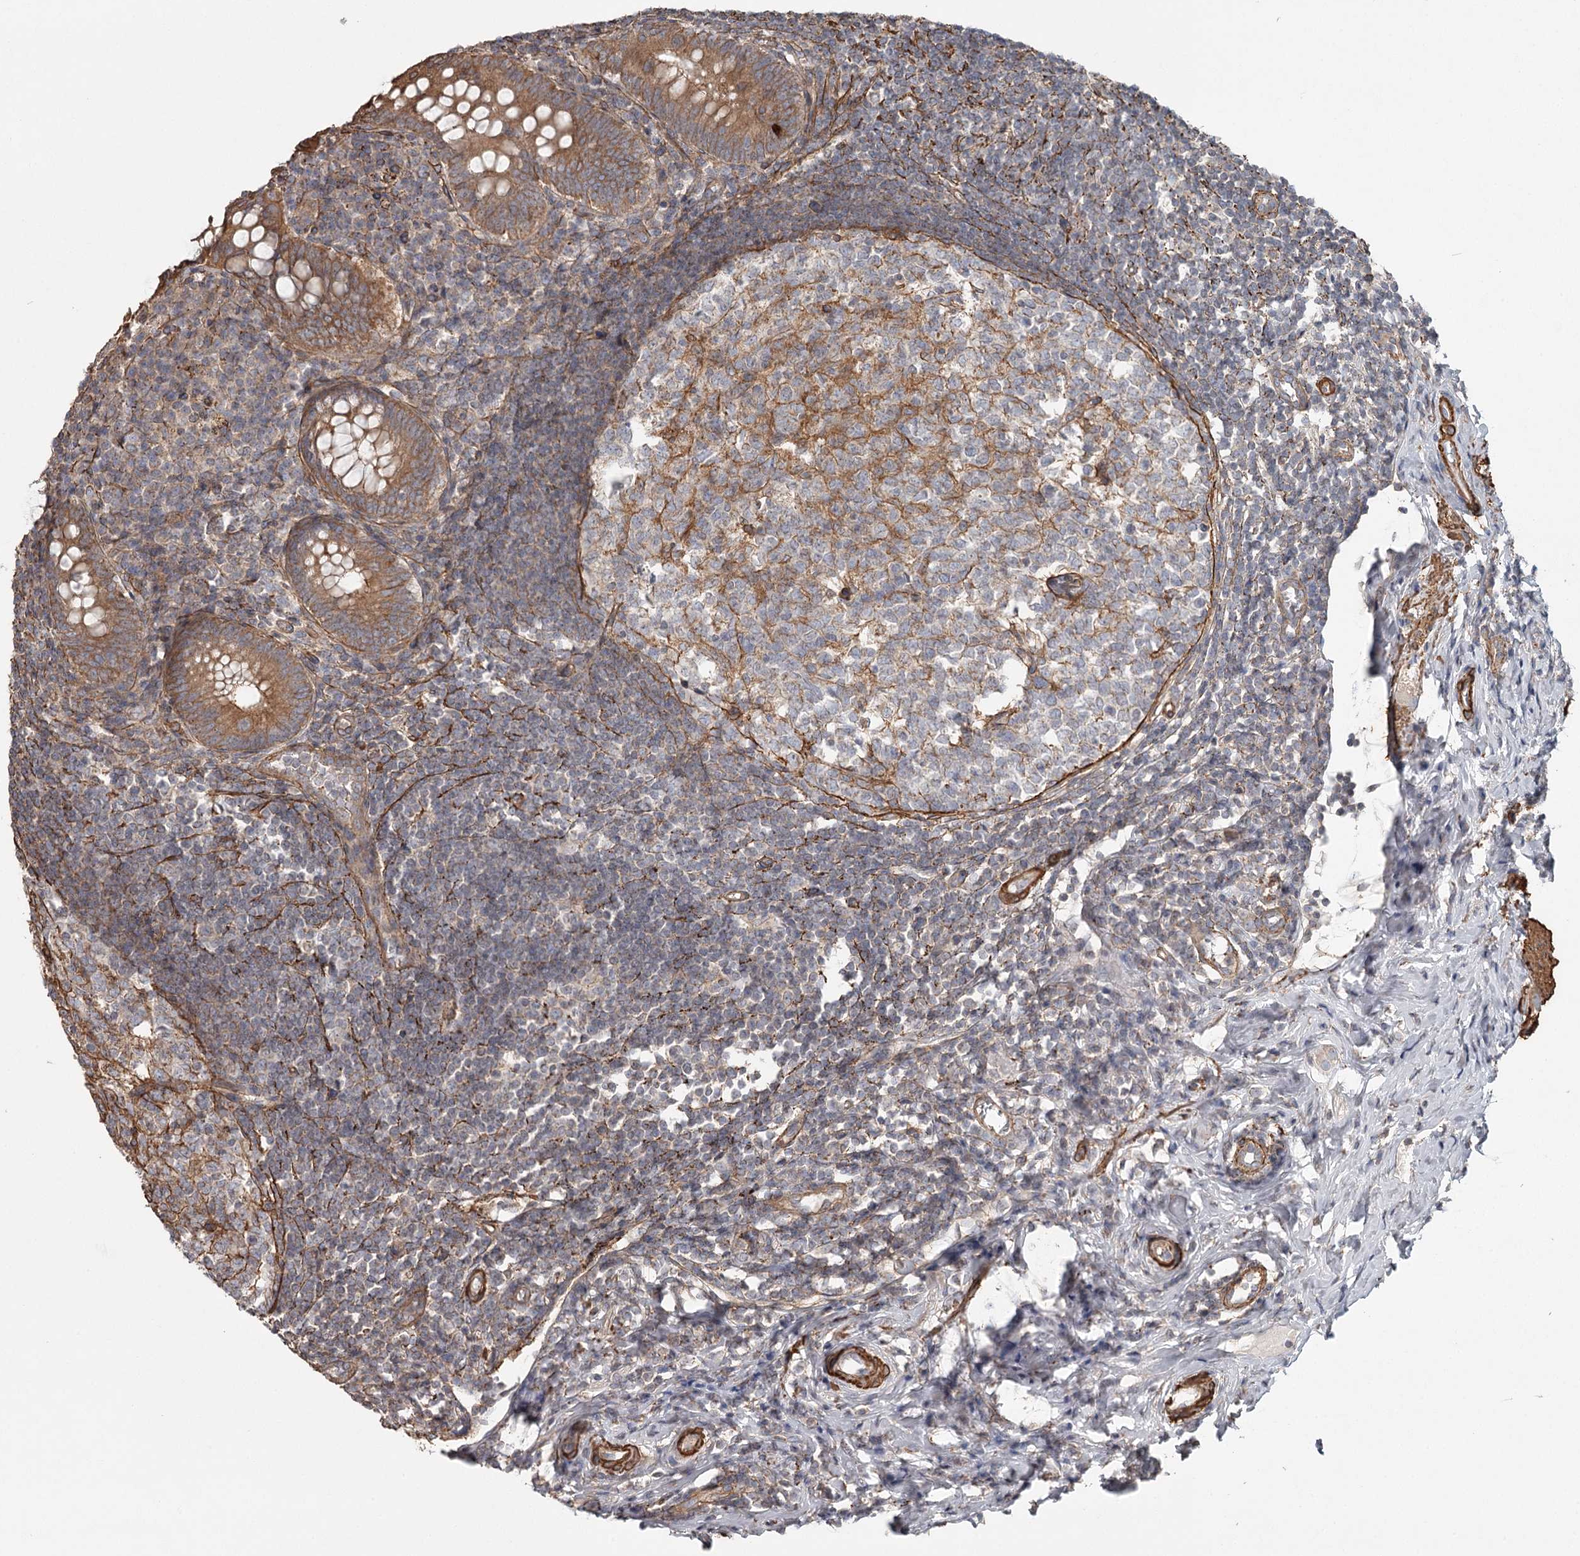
{"staining": {"intensity": "moderate", "quantity": ">75%", "location": "cytoplasmic/membranous"}, "tissue": "appendix", "cell_type": "Glandular cells", "image_type": "normal", "snomed": [{"axis": "morphology", "description": "Normal tissue, NOS"}, {"axis": "topography", "description": "Appendix"}], "caption": "A micrograph of appendix stained for a protein shows moderate cytoplasmic/membranous brown staining in glandular cells.", "gene": "DHRS9", "patient": {"sex": "female", "age": 33}}